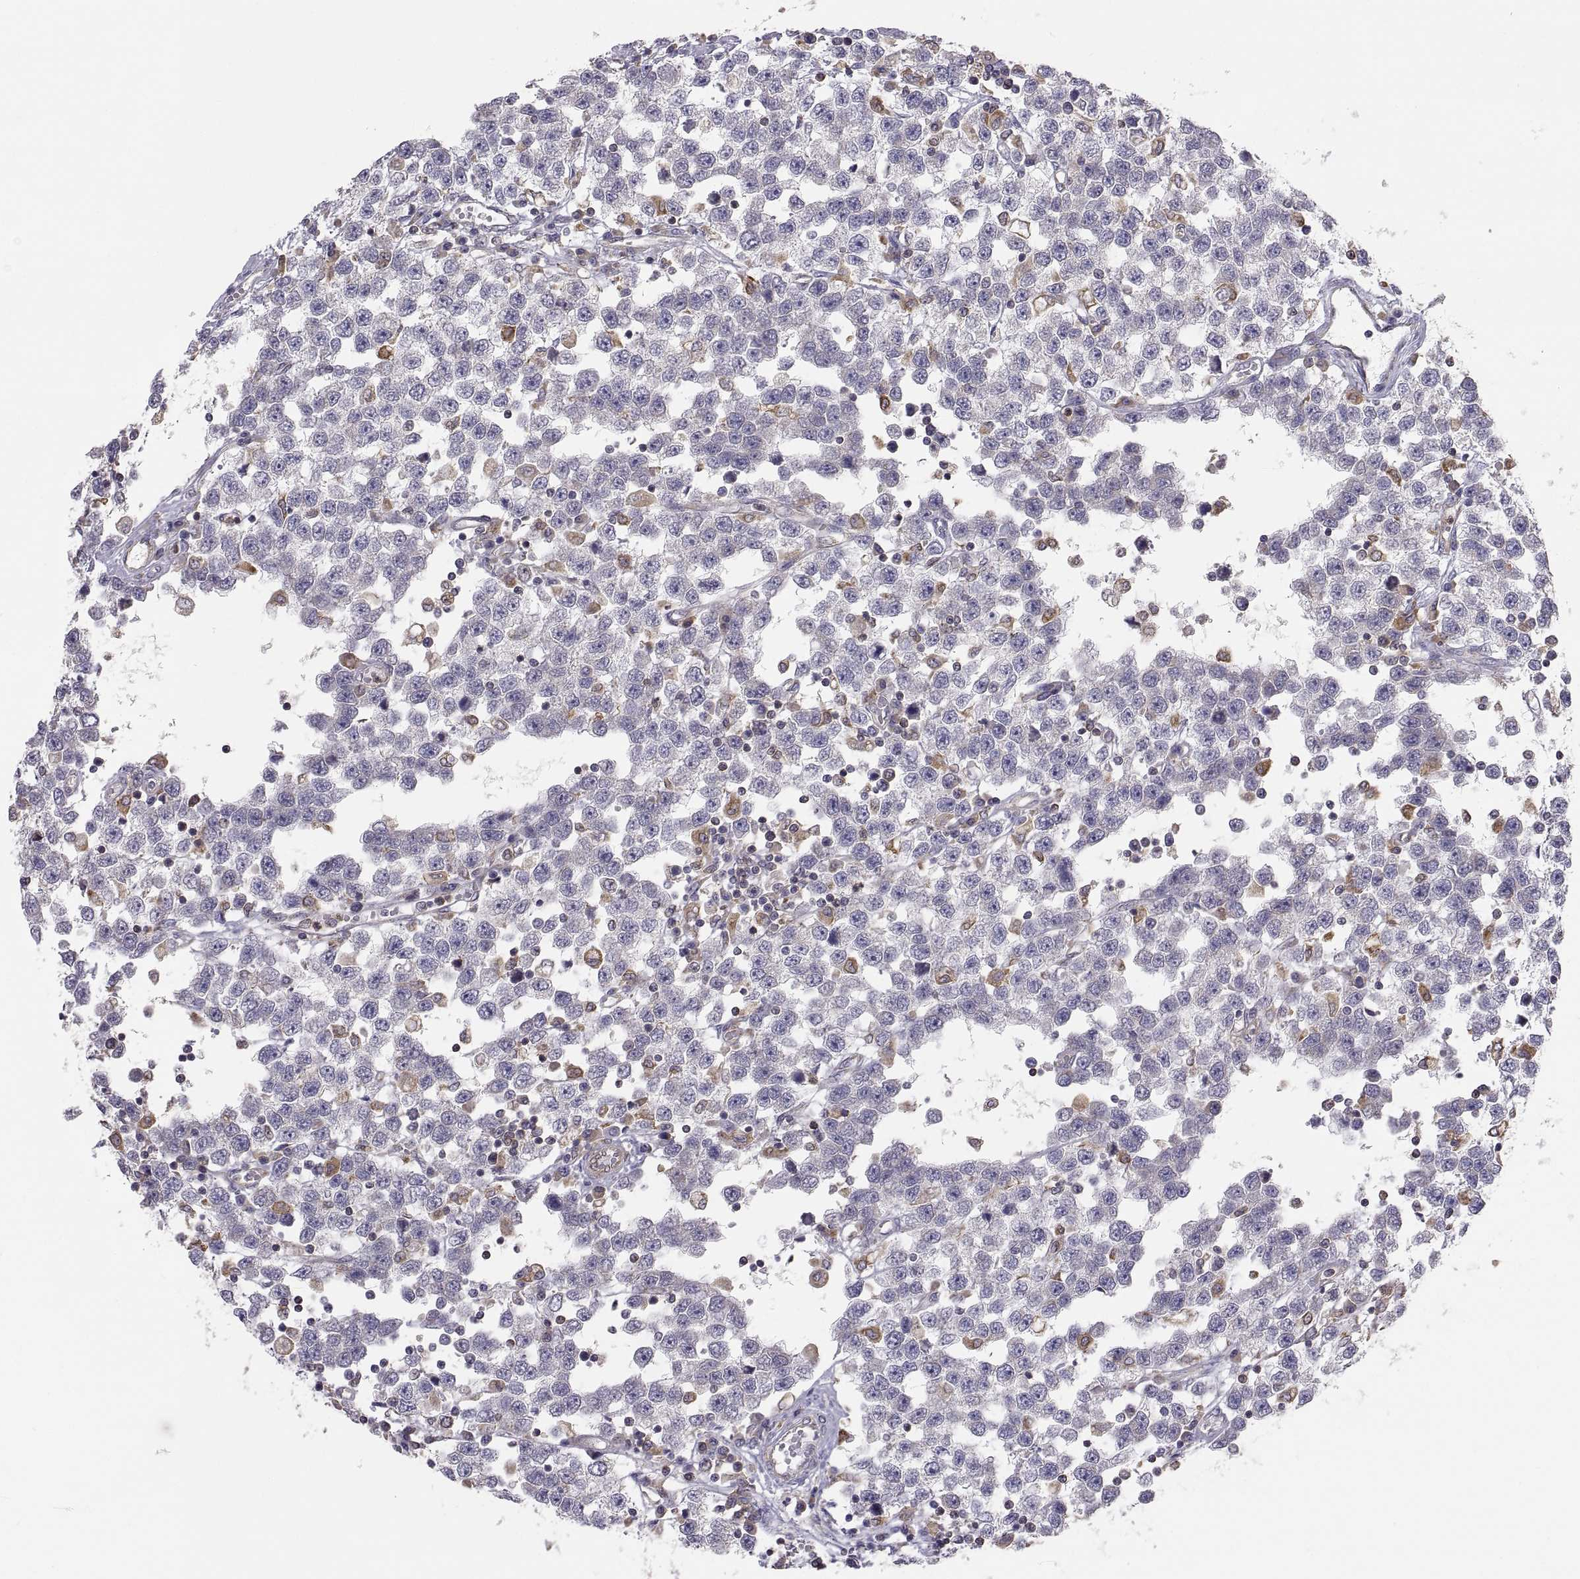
{"staining": {"intensity": "negative", "quantity": "none", "location": "none"}, "tissue": "testis cancer", "cell_type": "Tumor cells", "image_type": "cancer", "snomed": [{"axis": "morphology", "description": "Seminoma, NOS"}, {"axis": "topography", "description": "Testis"}], "caption": "Immunohistochemical staining of human testis cancer reveals no significant staining in tumor cells. (Immunohistochemistry, brightfield microscopy, high magnification).", "gene": "ERO1A", "patient": {"sex": "male", "age": 34}}